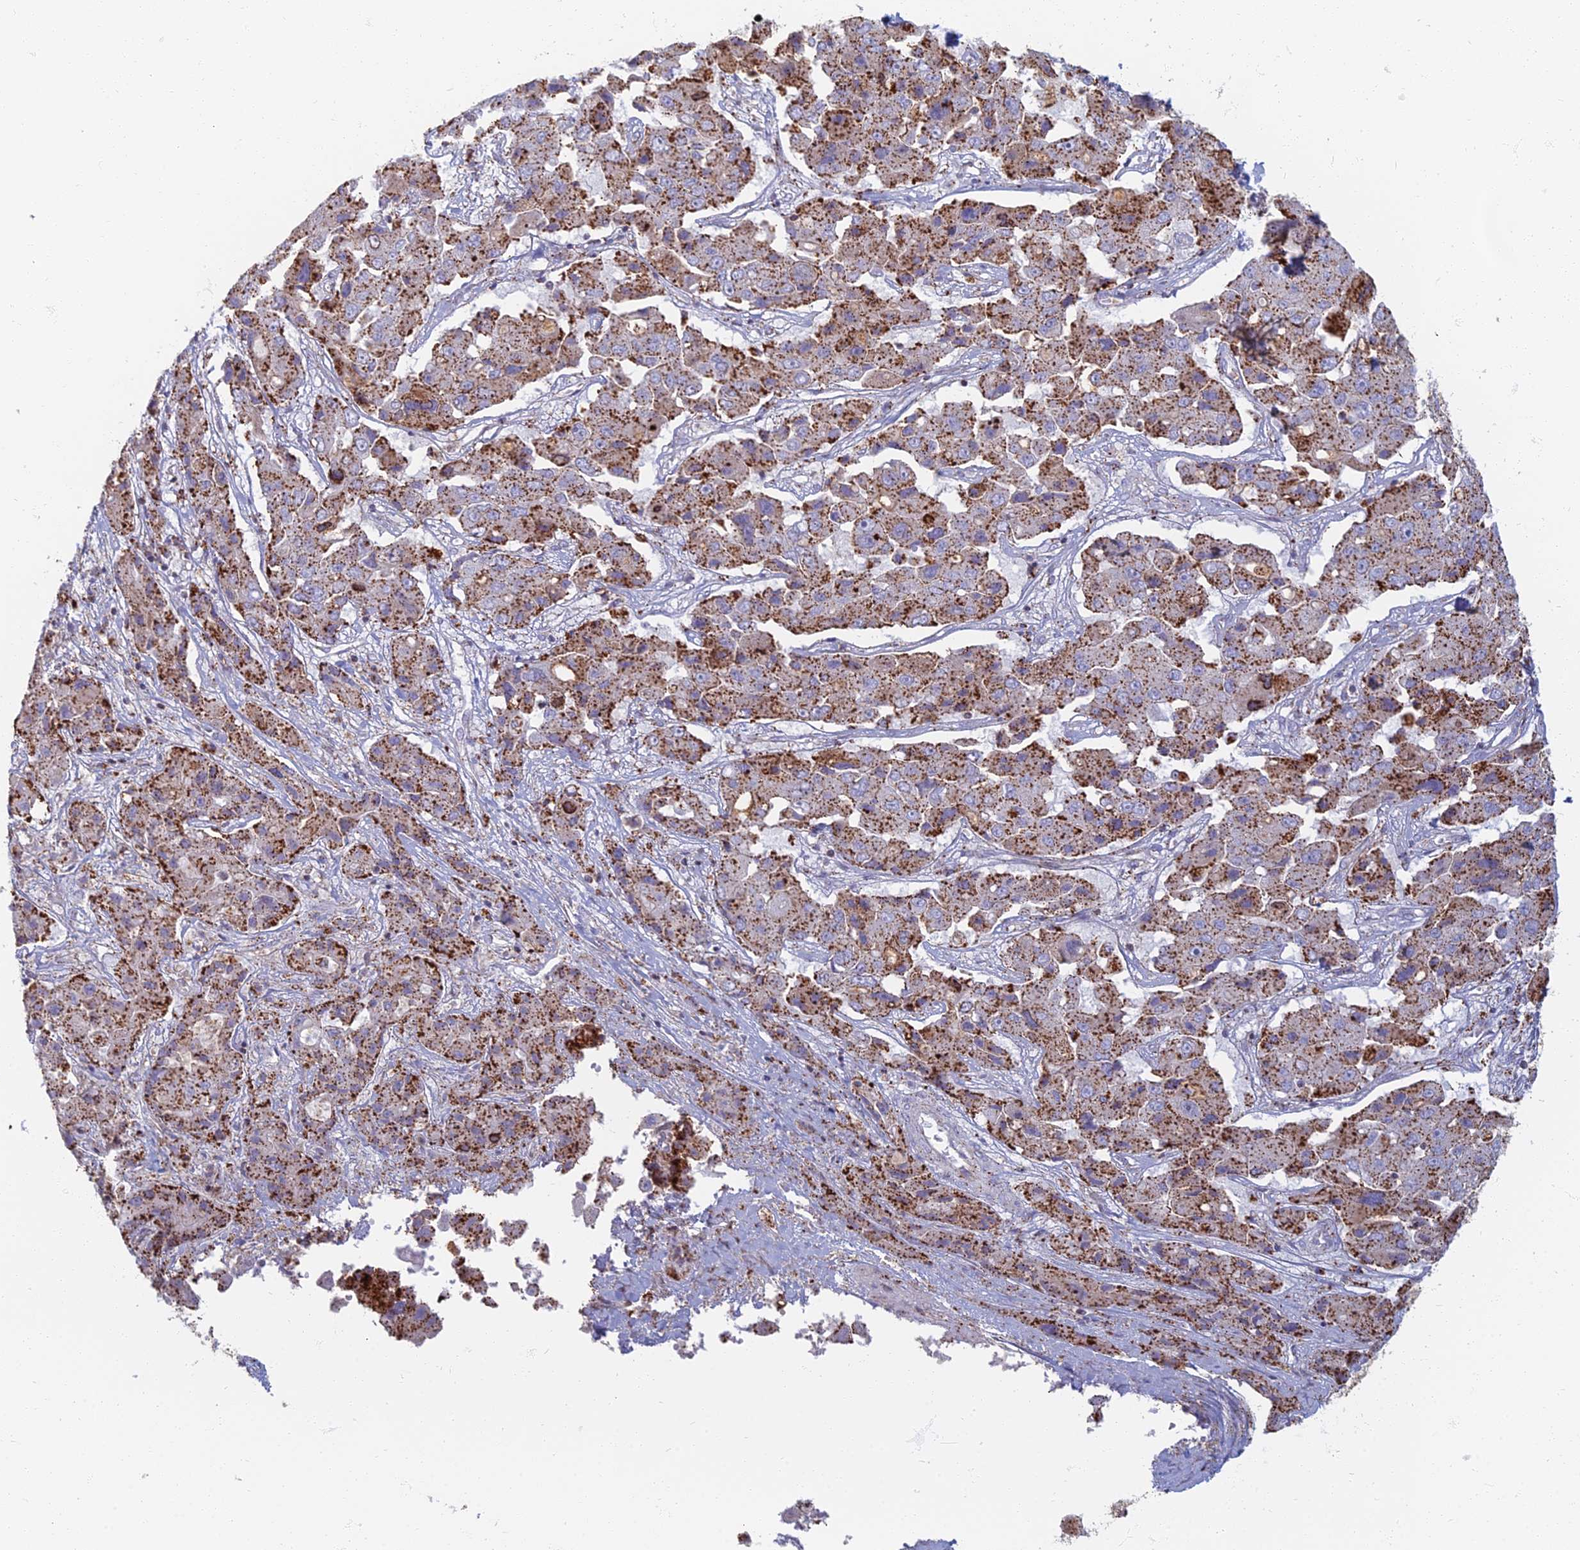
{"staining": {"intensity": "strong", "quantity": ">75%", "location": "cytoplasmic/membranous"}, "tissue": "liver cancer", "cell_type": "Tumor cells", "image_type": "cancer", "snomed": [{"axis": "morphology", "description": "Cholangiocarcinoma"}, {"axis": "topography", "description": "Liver"}], "caption": "Liver cancer was stained to show a protein in brown. There is high levels of strong cytoplasmic/membranous expression in approximately >75% of tumor cells.", "gene": "CHMP4B", "patient": {"sex": "male", "age": 67}}